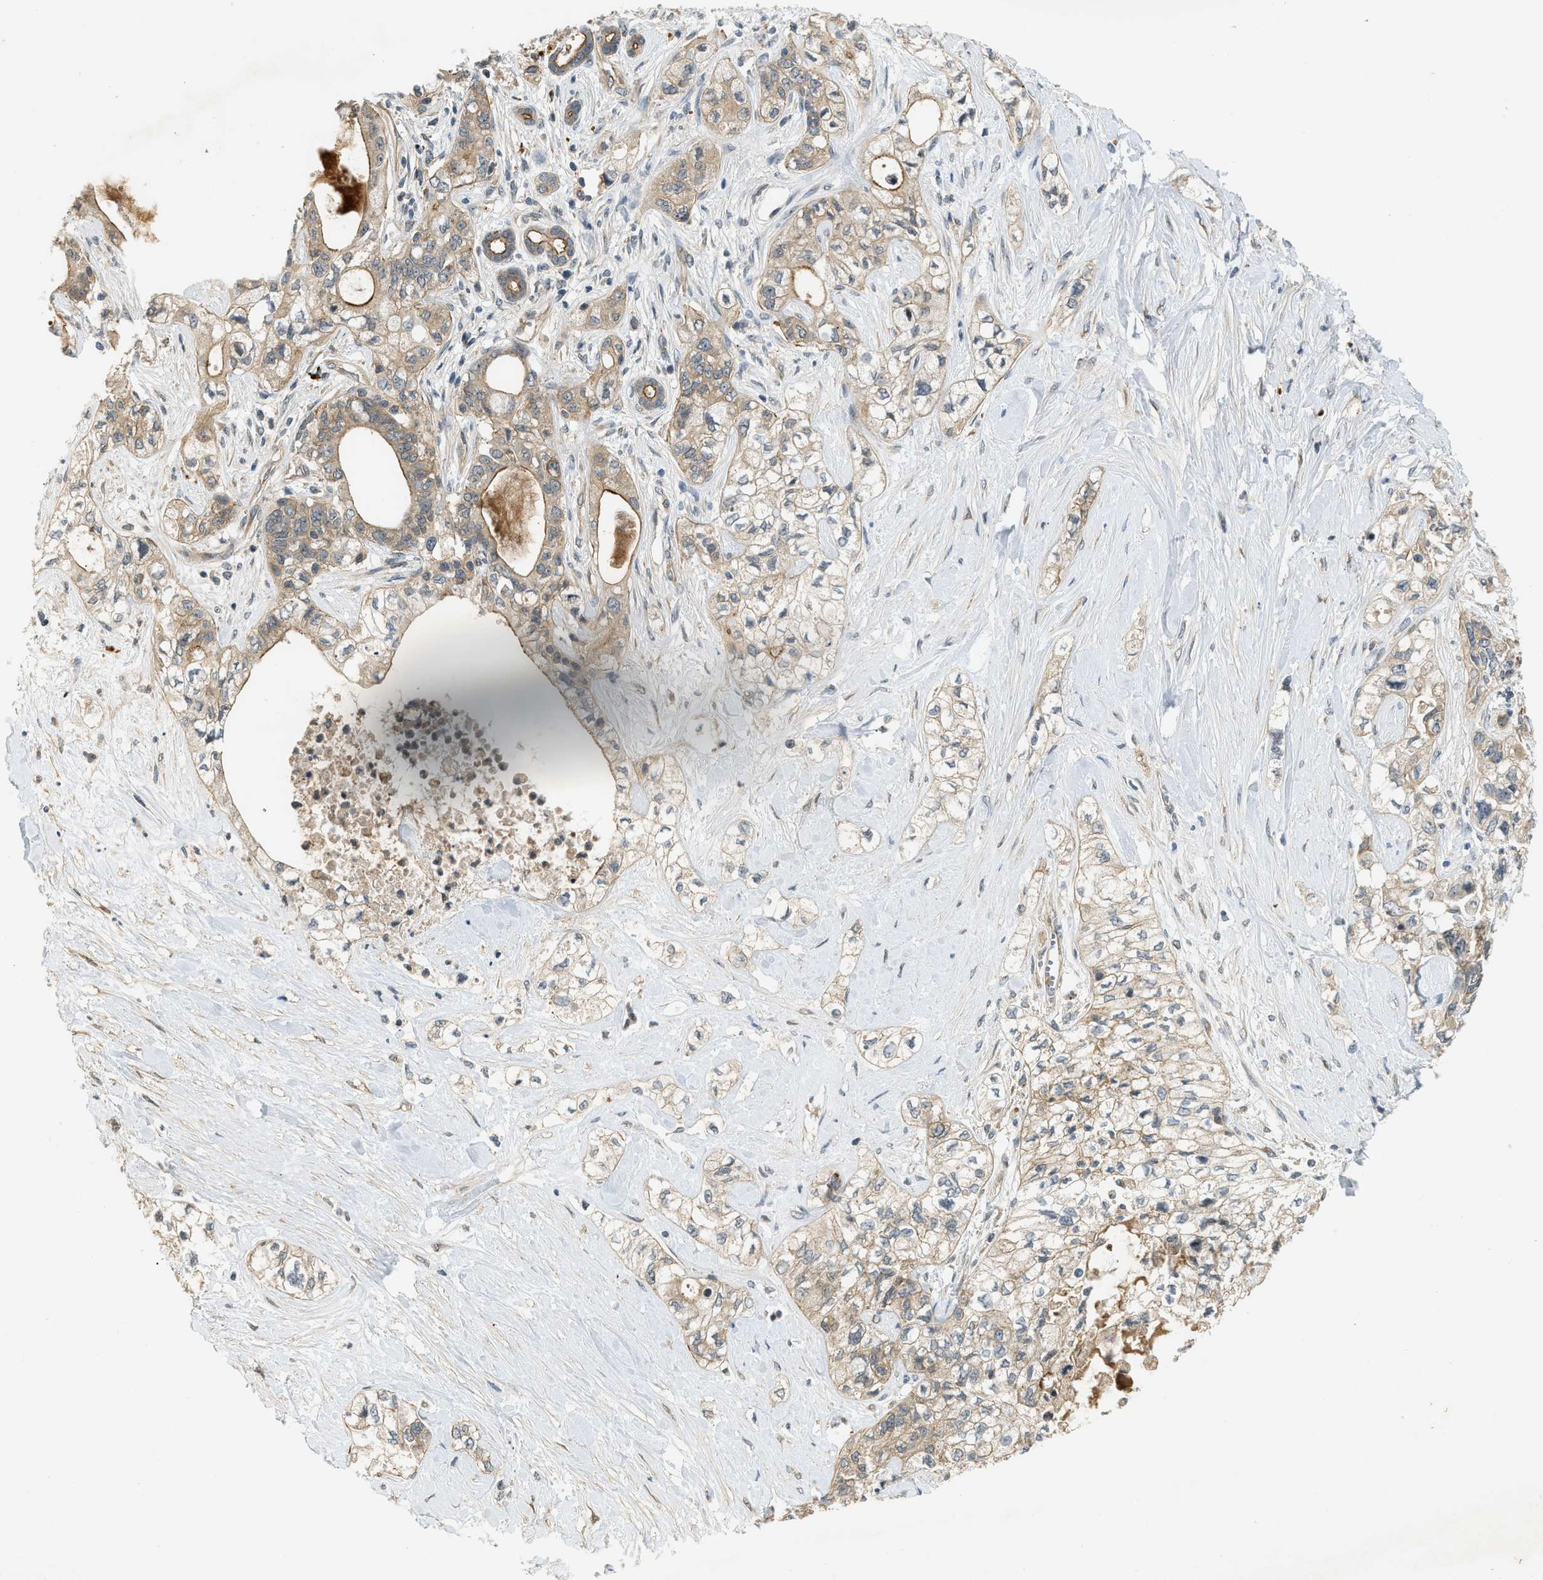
{"staining": {"intensity": "weak", "quantity": ">75%", "location": "cytoplasmic/membranous"}, "tissue": "pancreatic cancer", "cell_type": "Tumor cells", "image_type": "cancer", "snomed": [{"axis": "morphology", "description": "Adenocarcinoma, NOS"}, {"axis": "topography", "description": "Pancreas"}], "caption": "IHC of pancreatic cancer (adenocarcinoma) reveals low levels of weak cytoplasmic/membranous positivity in approximately >75% of tumor cells.", "gene": "ADCY8", "patient": {"sex": "male", "age": 70}}